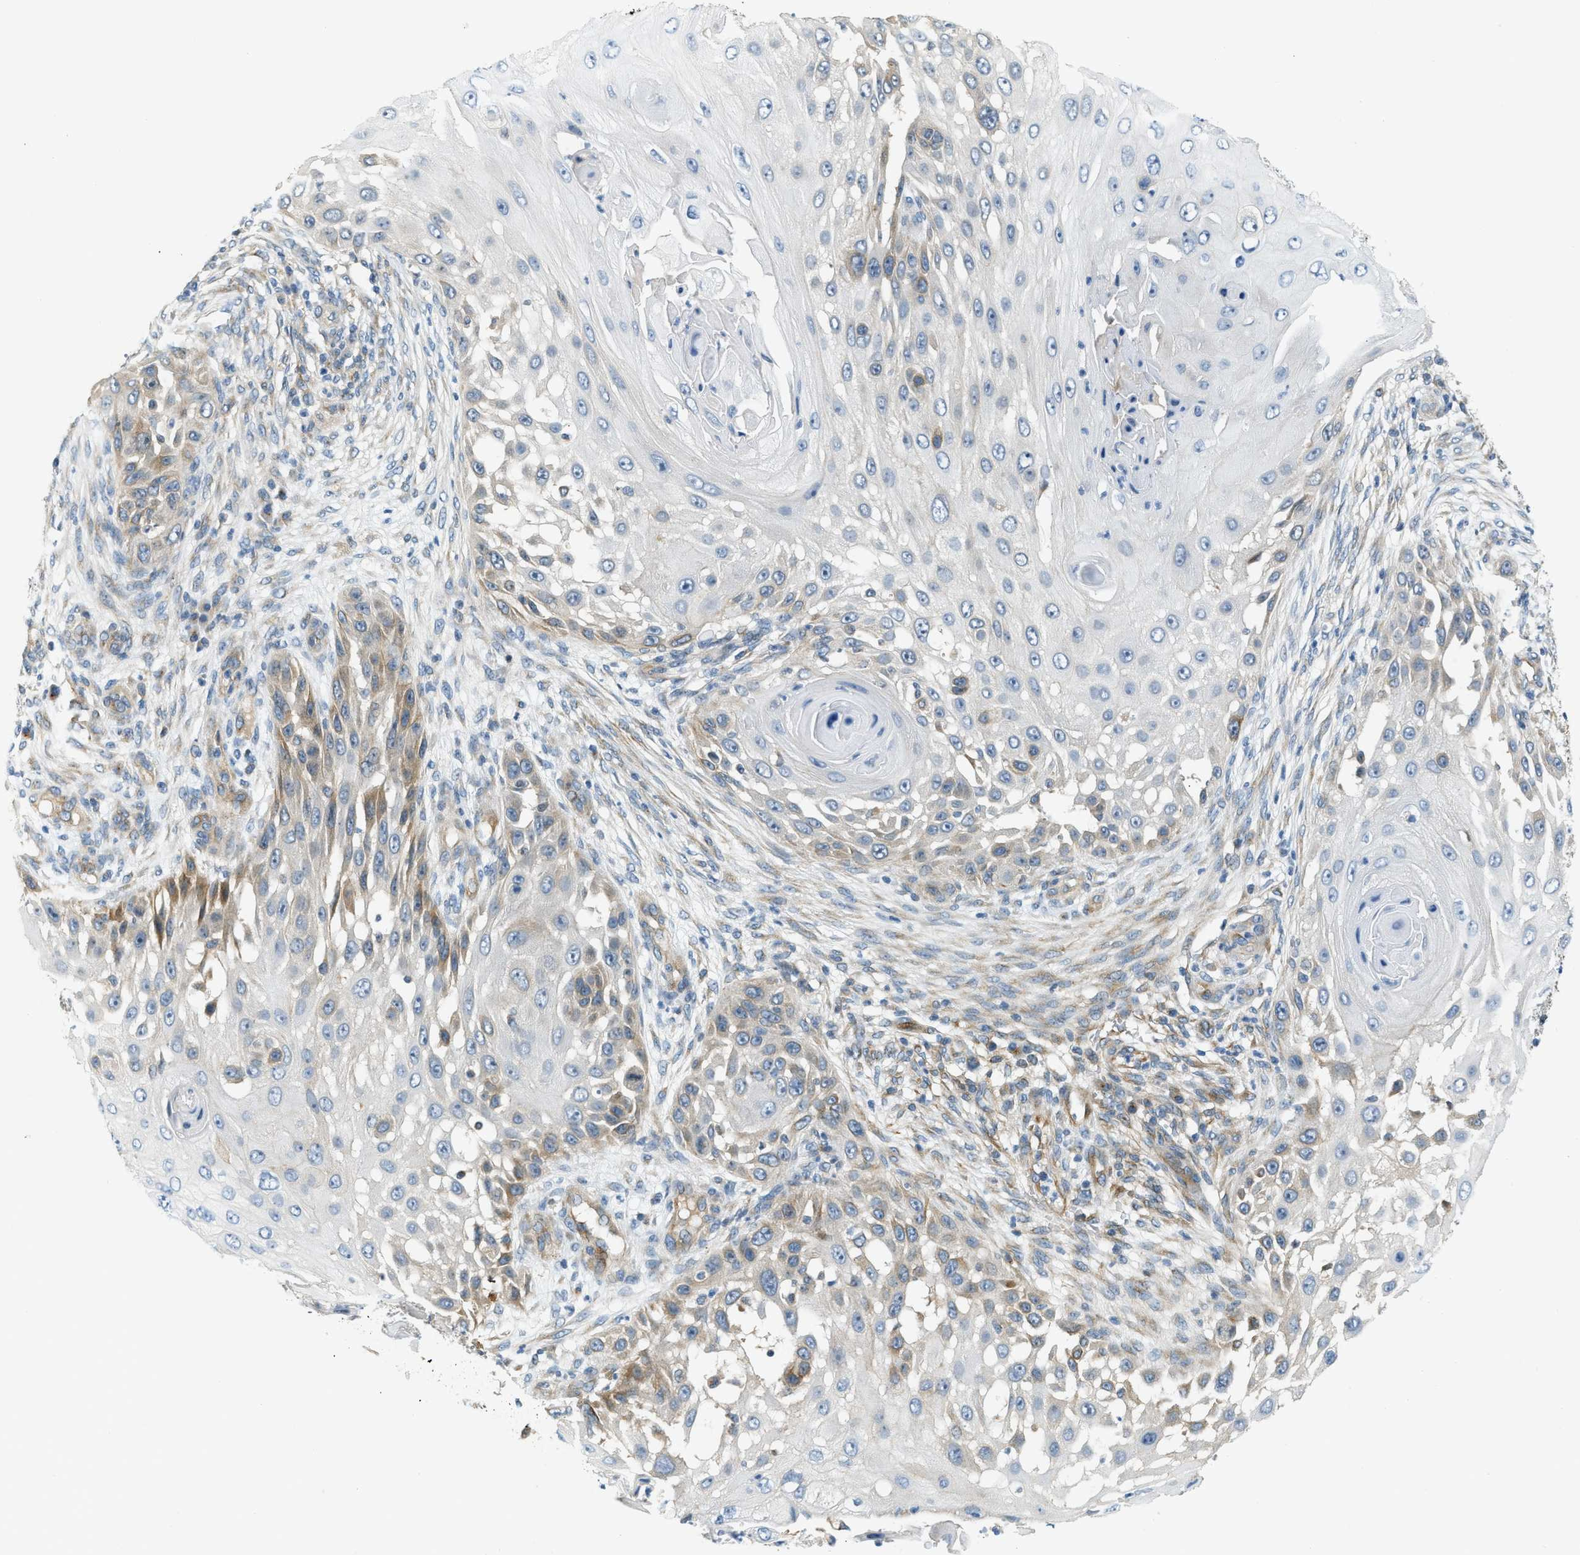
{"staining": {"intensity": "moderate", "quantity": "<25%", "location": "cytoplasmic/membranous"}, "tissue": "skin cancer", "cell_type": "Tumor cells", "image_type": "cancer", "snomed": [{"axis": "morphology", "description": "Squamous cell carcinoma, NOS"}, {"axis": "topography", "description": "Skin"}], "caption": "A brown stain highlights moderate cytoplasmic/membranous expression of a protein in squamous cell carcinoma (skin) tumor cells.", "gene": "NME8", "patient": {"sex": "female", "age": 44}}